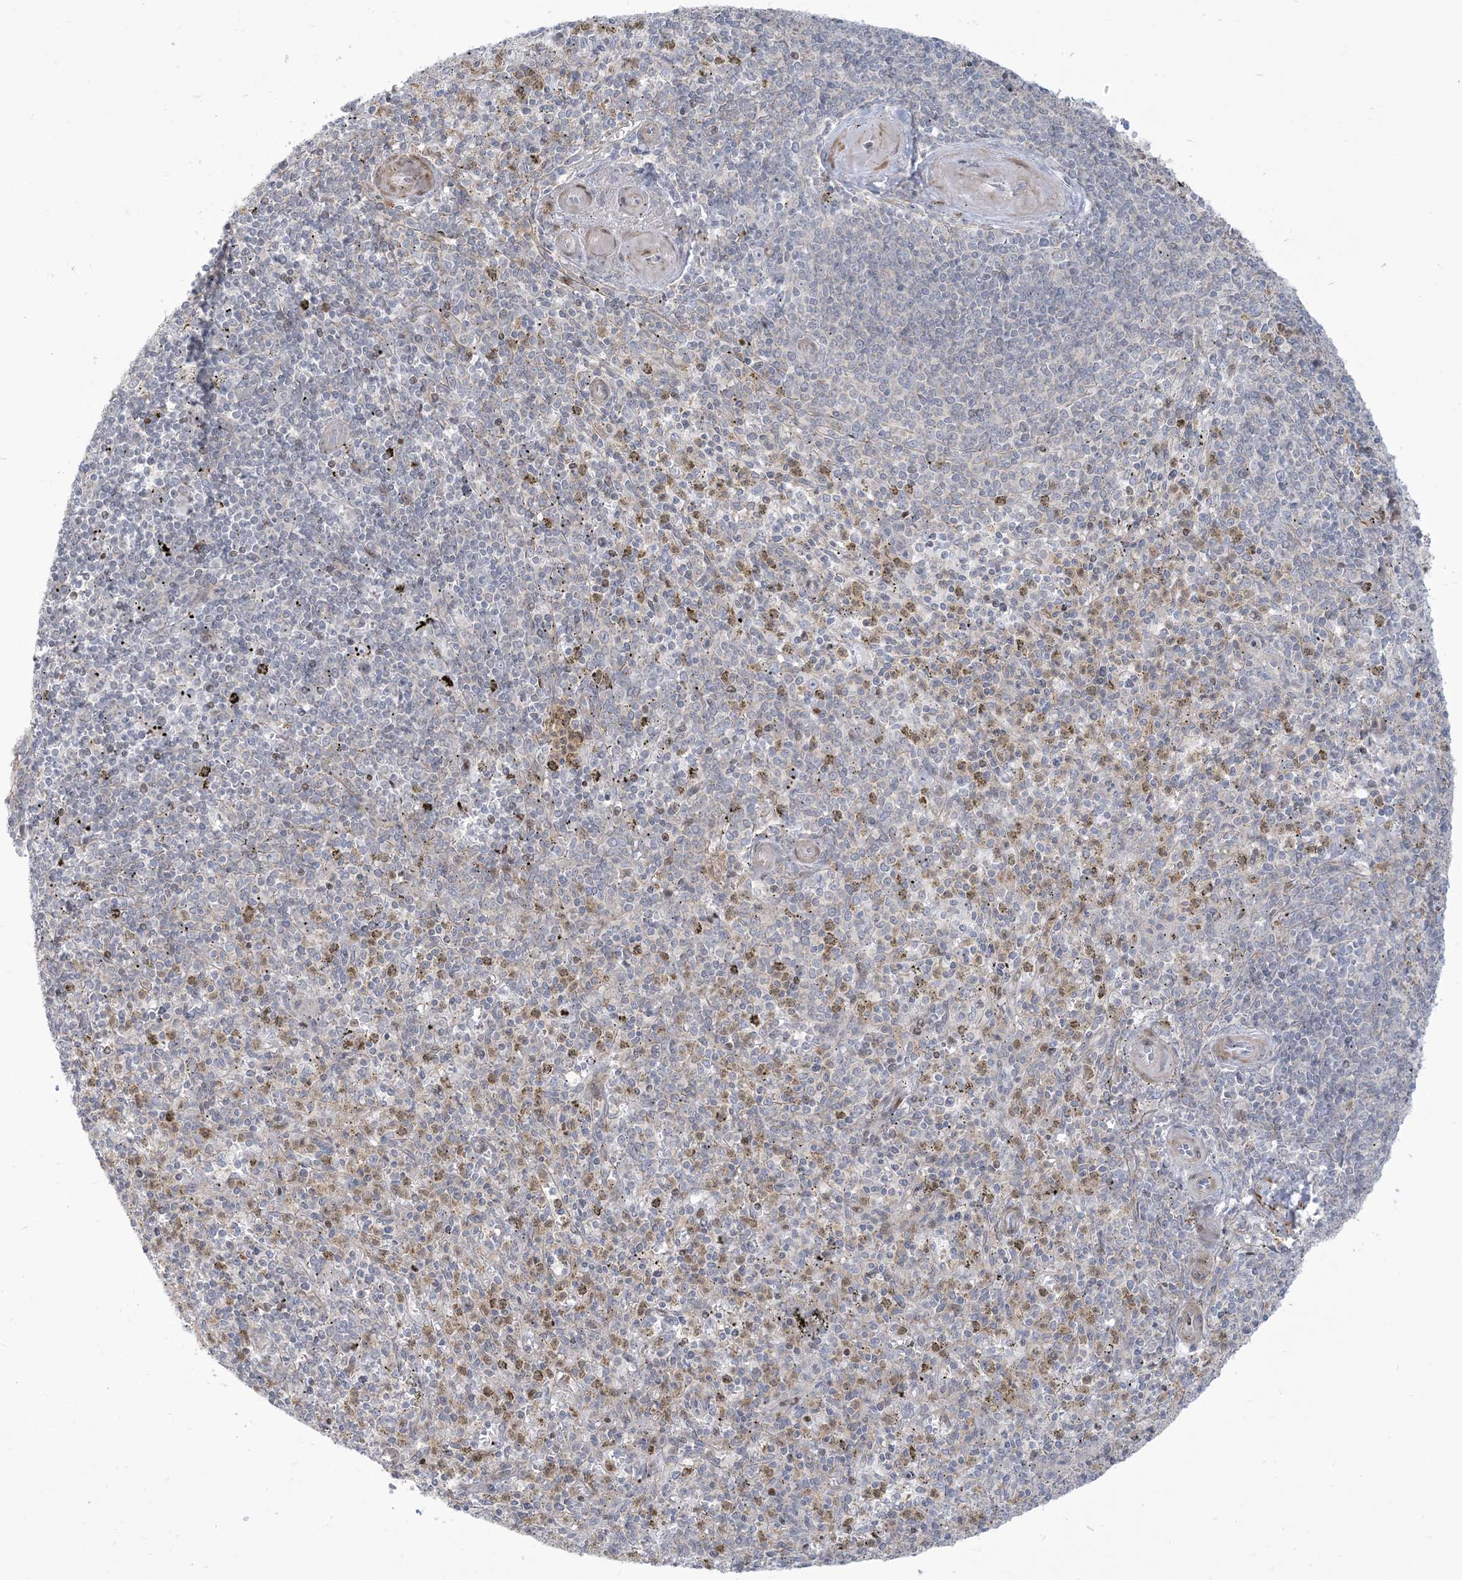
{"staining": {"intensity": "moderate", "quantity": "<25%", "location": "cytoplasmic/membranous"}, "tissue": "spleen", "cell_type": "Cells in red pulp", "image_type": "normal", "snomed": [{"axis": "morphology", "description": "Normal tissue, NOS"}, {"axis": "topography", "description": "Spleen"}], "caption": "Immunohistochemistry (IHC) of benign human spleen shows low levels of moderate cytoplasmic/membranous staining in about <25% of cells in red pulp. The protein of interest is stained brown, and the nuclei are stained in blue (DAB IHC with brightfield microscopy, high magnification).", "gene": "AFTPH", "patient": {"sex": "male", "age": 72}}